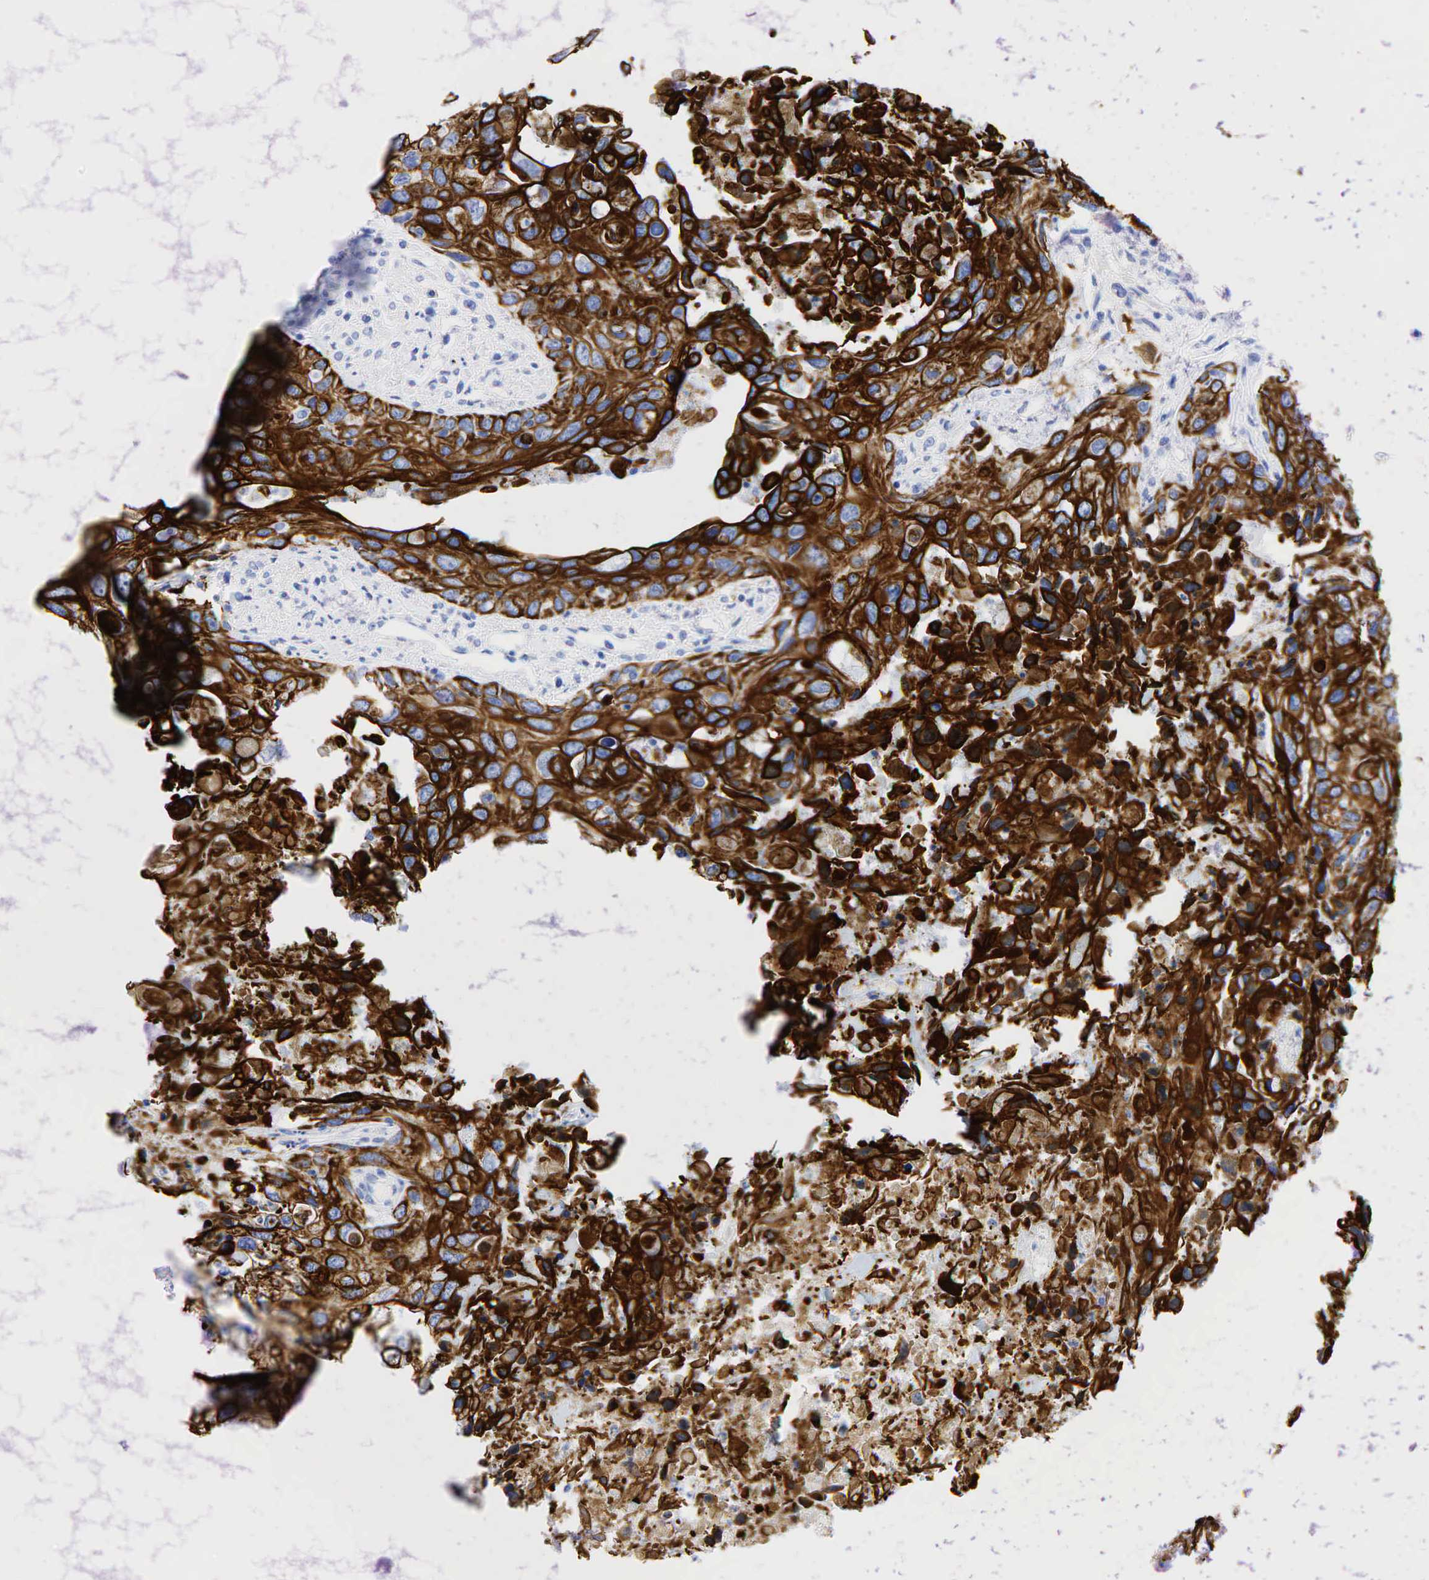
{"staining": {"intensity": "strong", "quantity": ">75%", "location": "cytoplasmic/membranous"}, "tissue": "urothelial cancer", "cell_type": "Tumor cells", "image_type": "cancer", "snomed": [{"axis": "morphology", "description": "Urothelial carcinoma, High grade"}, {"axis": "topography", "description": "Urinary bladder"}], "caption": "Tumor cells reveal high levels of strong cytoplasmic/membranous positivity in about >75% of cells in high-grade urothelial carcinoma.", "gene": "KRT19", "patient": {"sex": "male", "age": 71}}